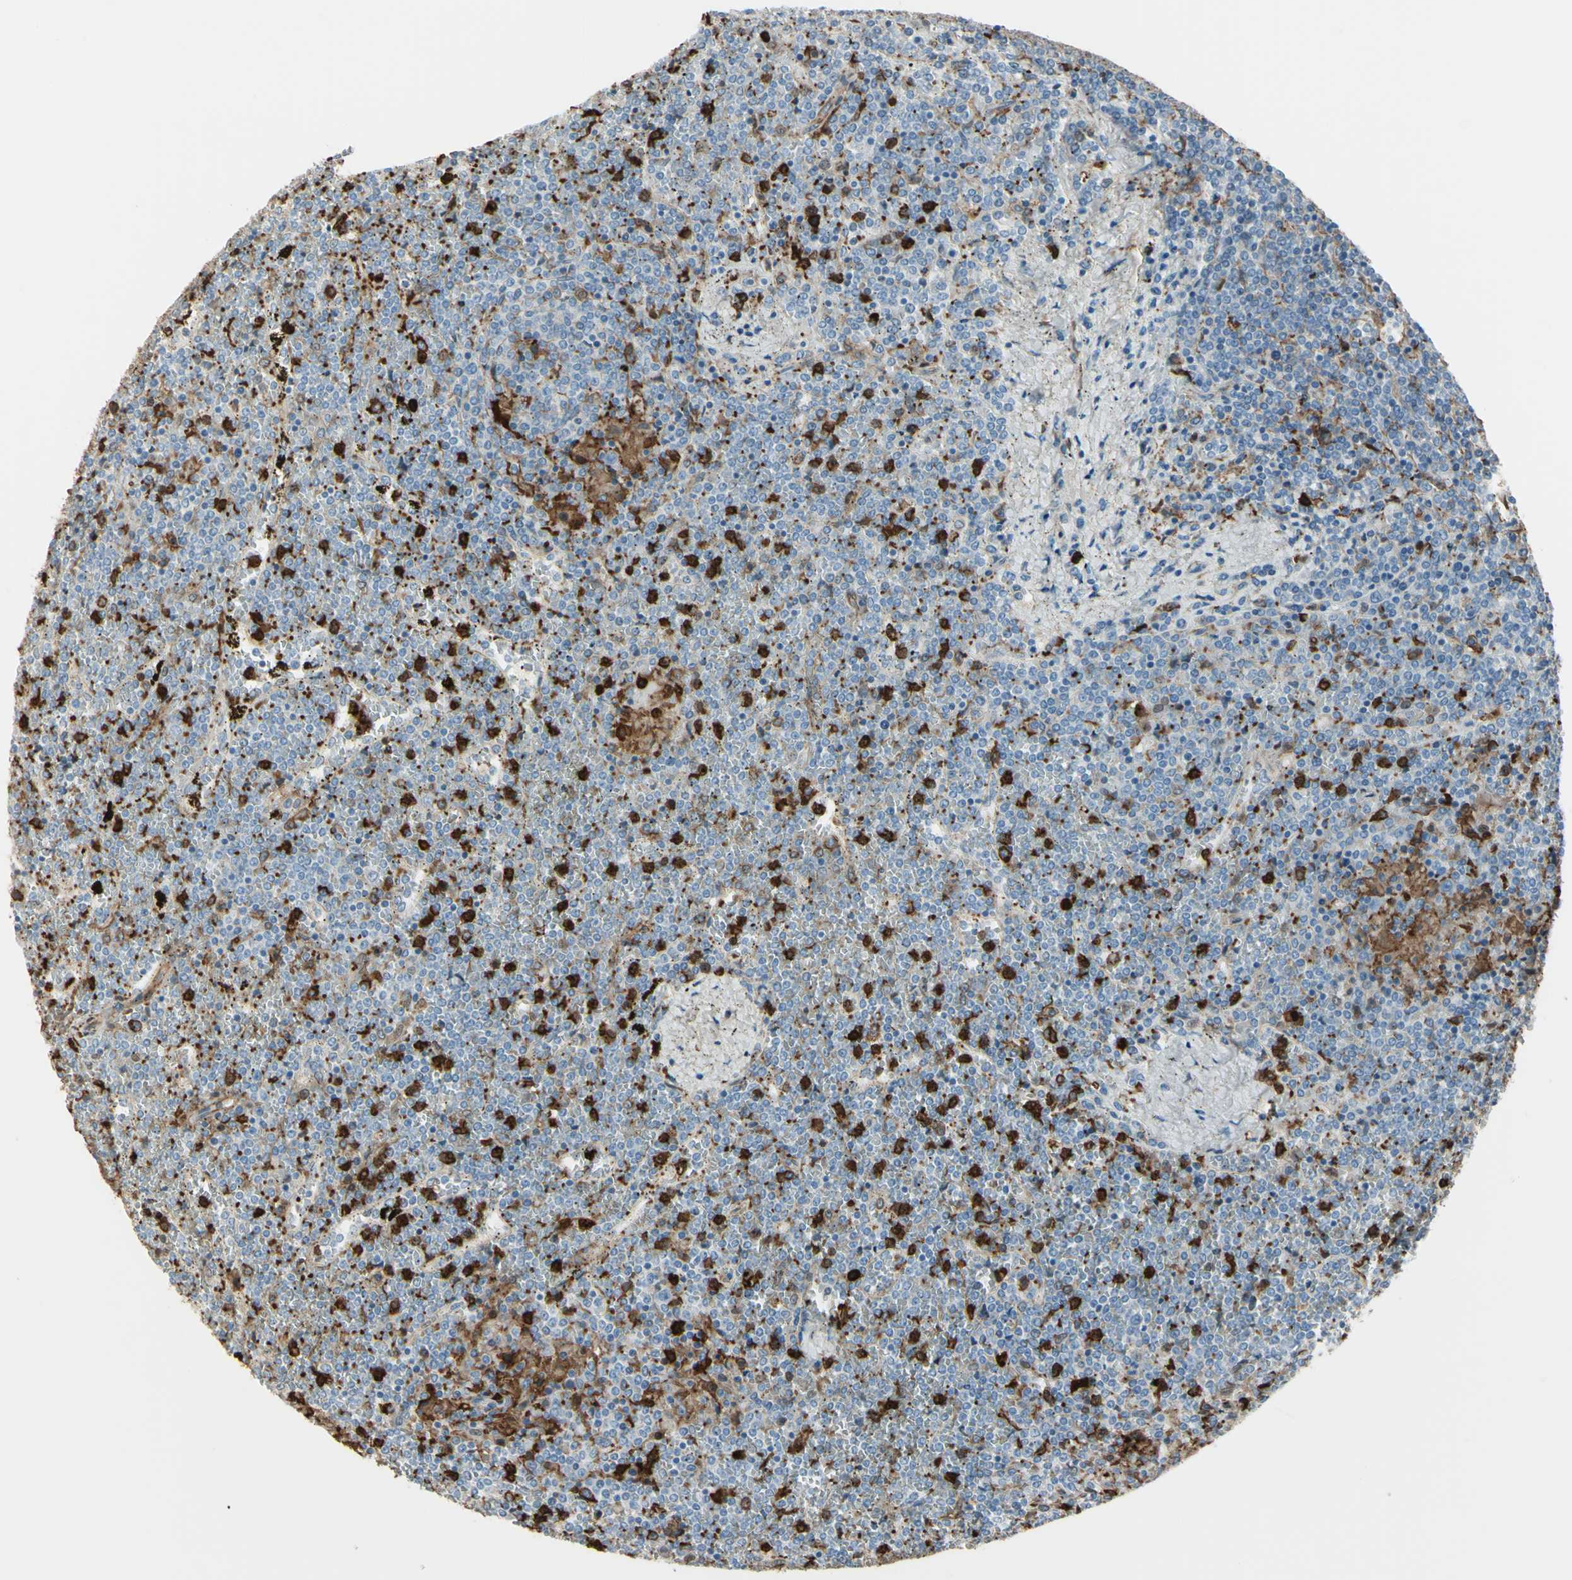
{"staining": {"intensity": "negative", "quantity": "none", "location": "none"}, "tissue": "lymphoma", "cell_type": "Tumor cells", "image_type": "cancer", "snomed": [{"axis": "morphology", "description": "Malignant lymphoma, non-Hodgkin's type, Low grade"}, {"axis": "topography", "description": "Spleen"}], "caption": "Tumor cells are negative for protein expression in human malignant lymphoma, non-Hodgkin's type (low-grade).", "gene": "GSN", "patient": {"sex": "female", "age": 19}}